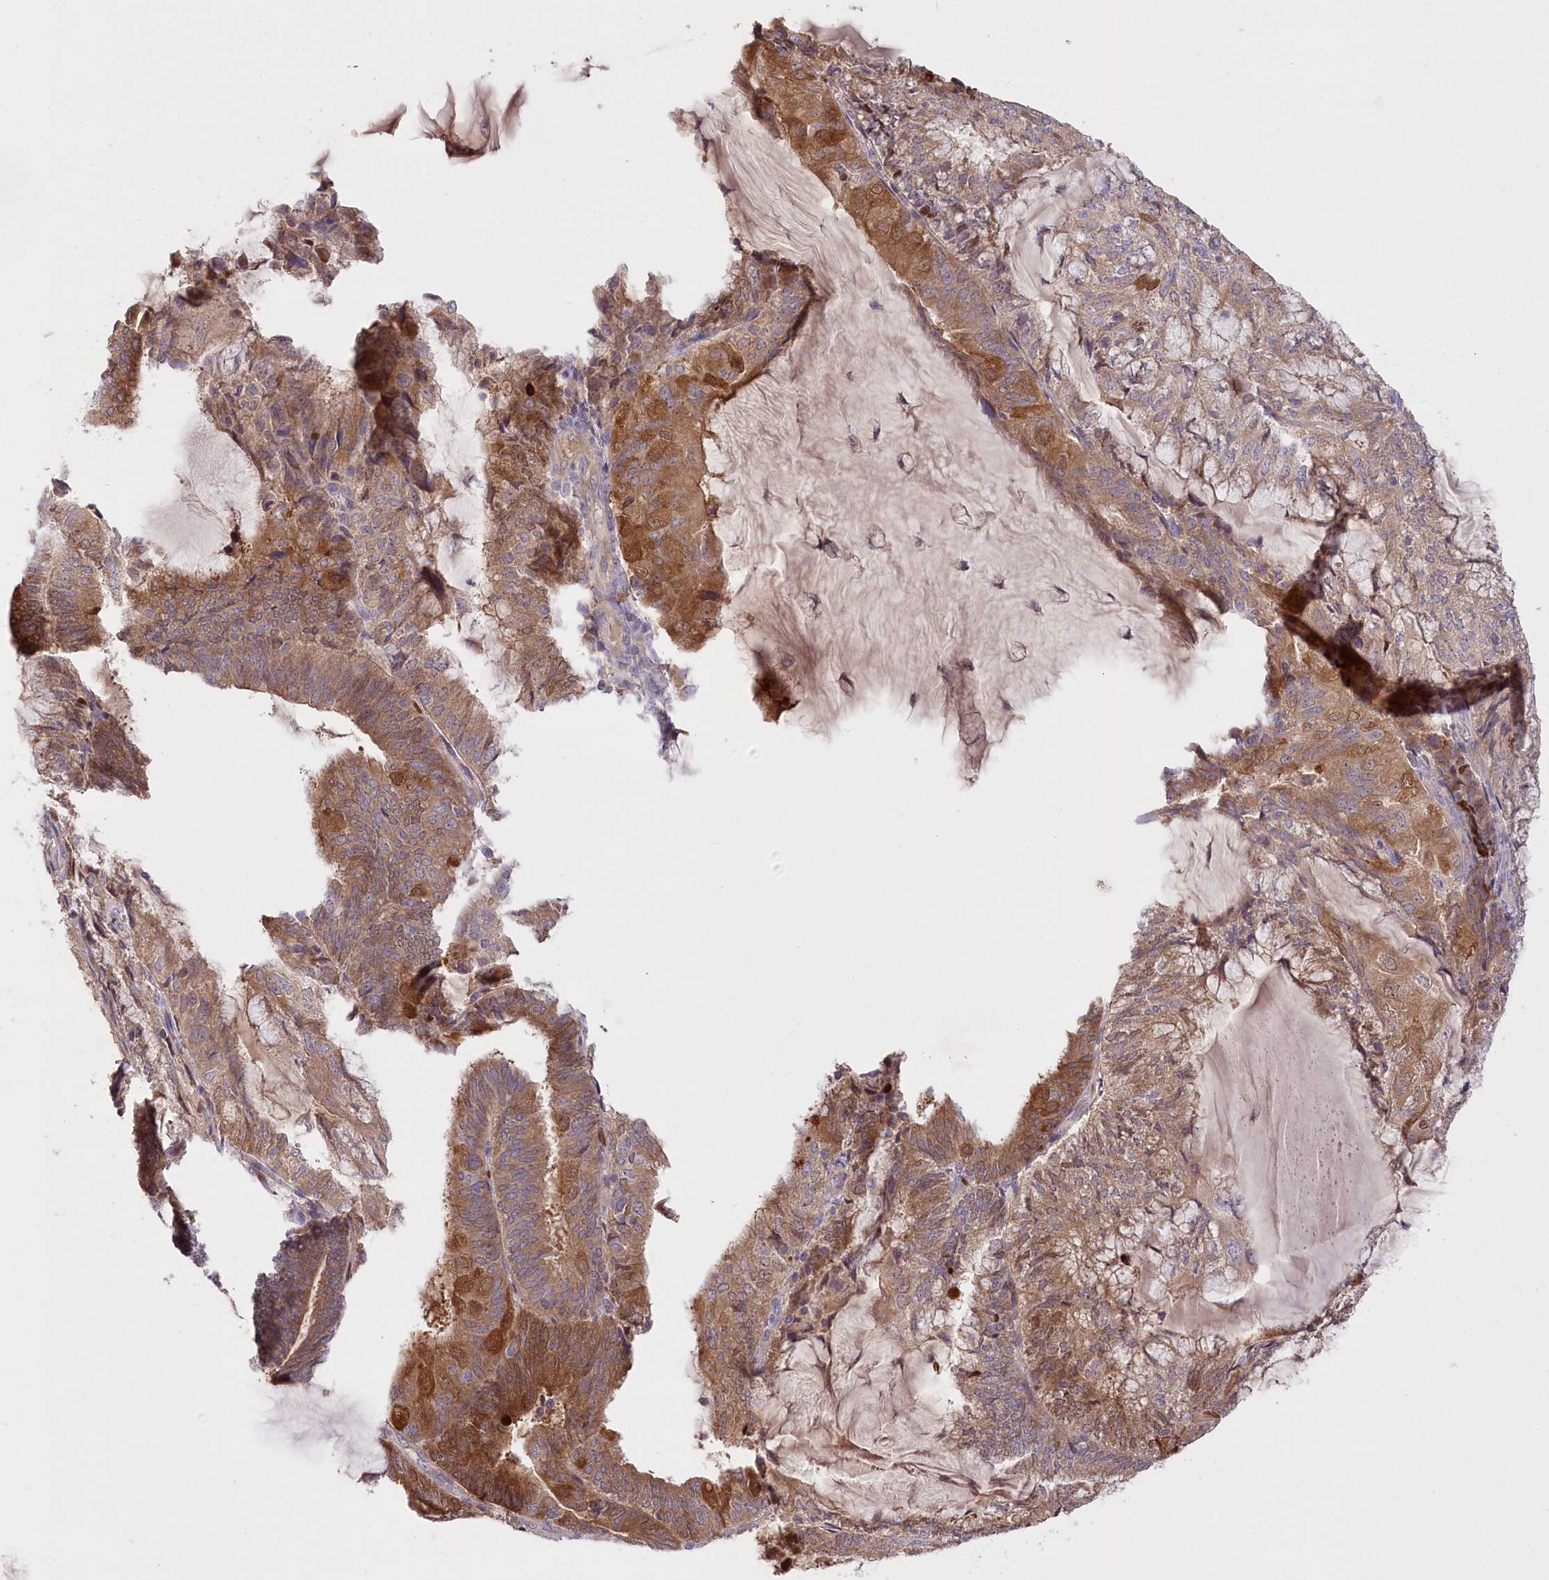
{"staining": {"intensity": "moderate", "quantity": ">75%", "location": "cytoplasmic/membranous"}, "tissue": "endometrial cancer", "cell_type": "Tumor cells", "image_type": "cancer", "snomed": [{"axis": "morphology", "description": "Adenocarcinoma, NOS"}, {"axis": "topography", "description": "Endometrium"}], "caption": "Endometrial cancer stained with a protein marker exhibits moderate staining in tumor cells.", "gene": "PBLD", "patient": {"sex": "female", "age": 81}}